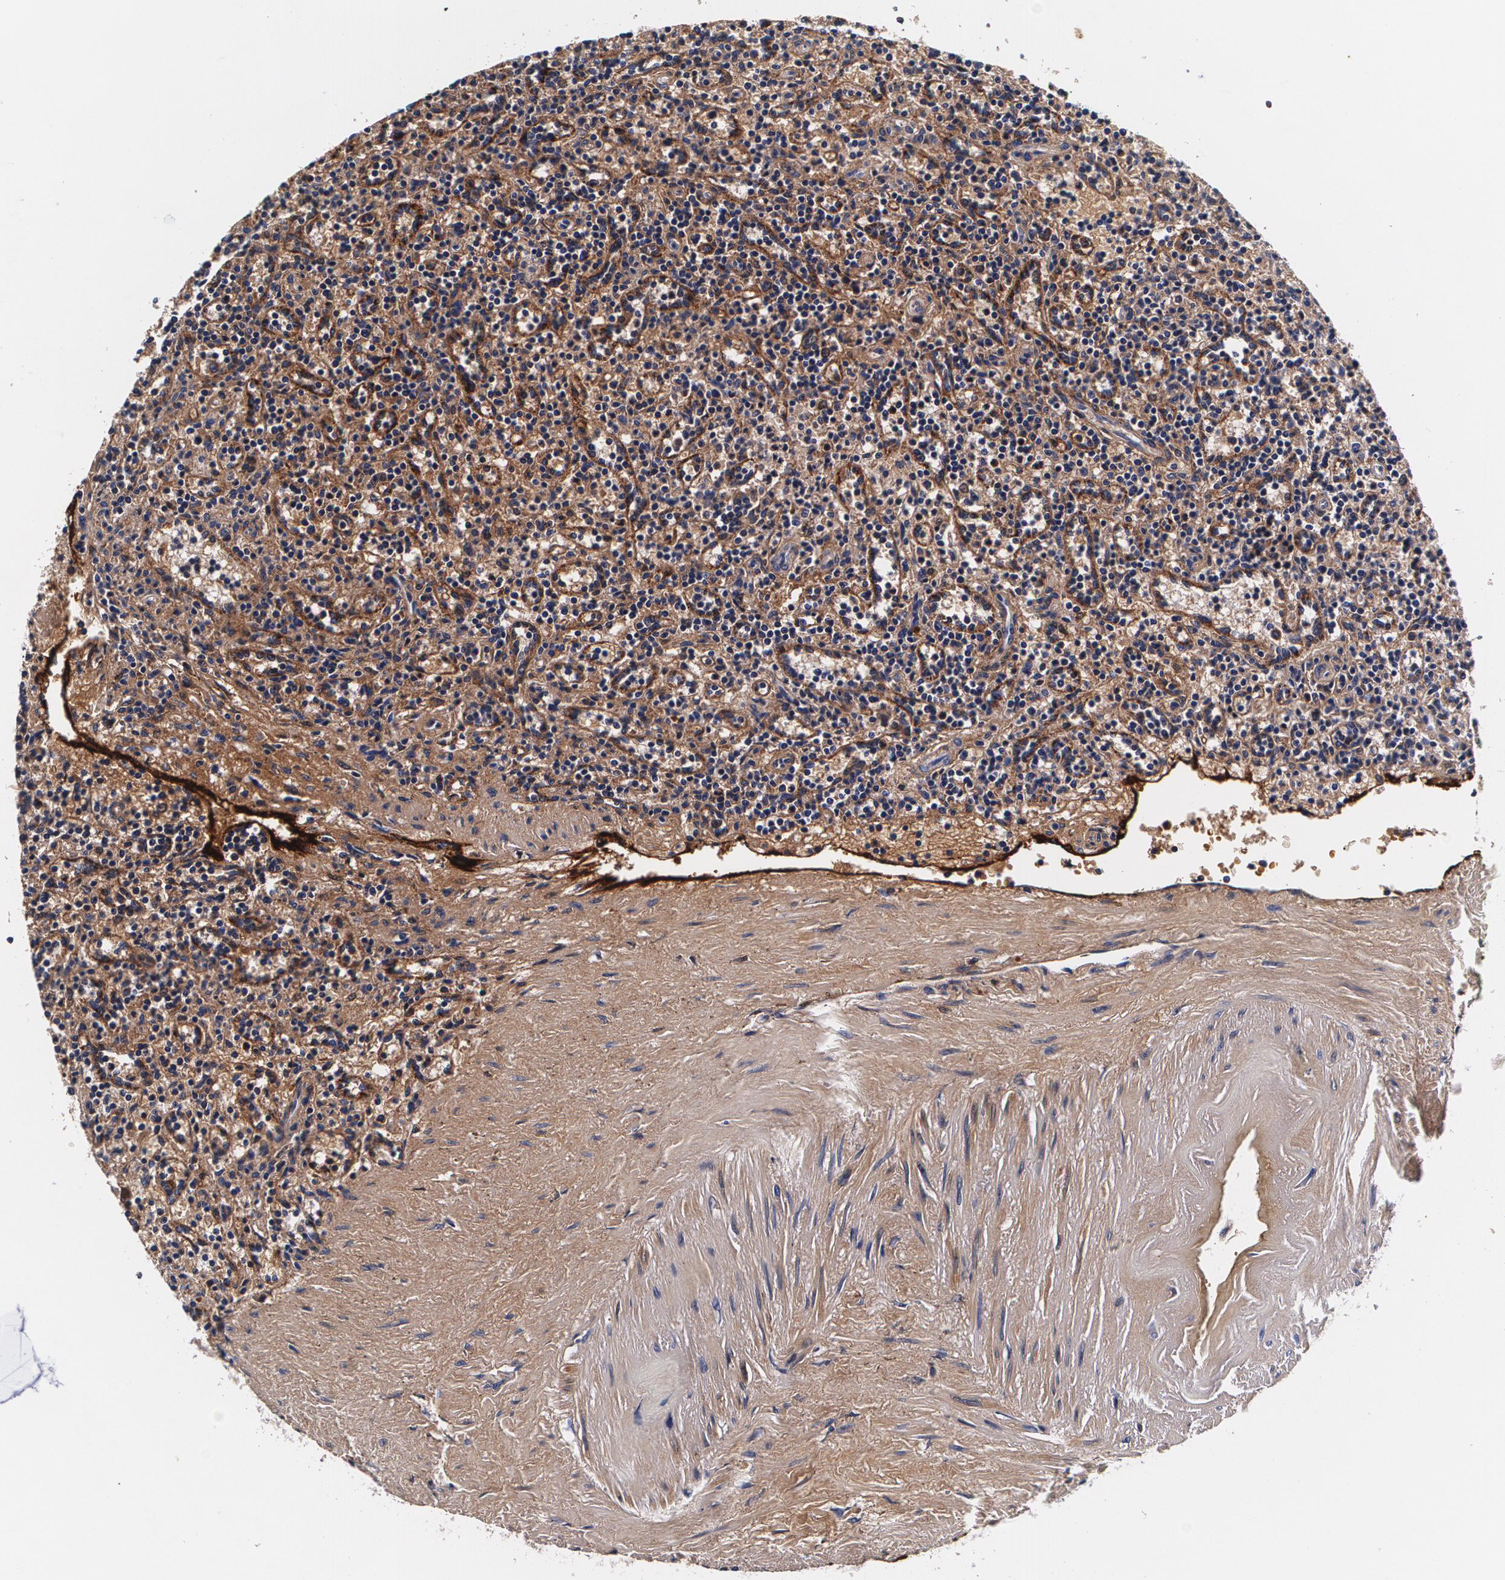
{"staining": {"intensity": "negative", "quantity": "none", "location": "none"}, "tissue": "lymphoma", "cell_type": "Tumor cells", "image_type": "cancer", "snomed": [{"axis": "morphology", "description": "Malignant lymphoma, non-Hodgkin's type, Low grade"}, {"axis": "topography", "description": "Spleen"}], "caption": "This is an IHC photomicrograph of human lymphoma. There is no expression in tumor cells.", "gene": "TTR", "patient": {"sex": "male", "age": 73}}